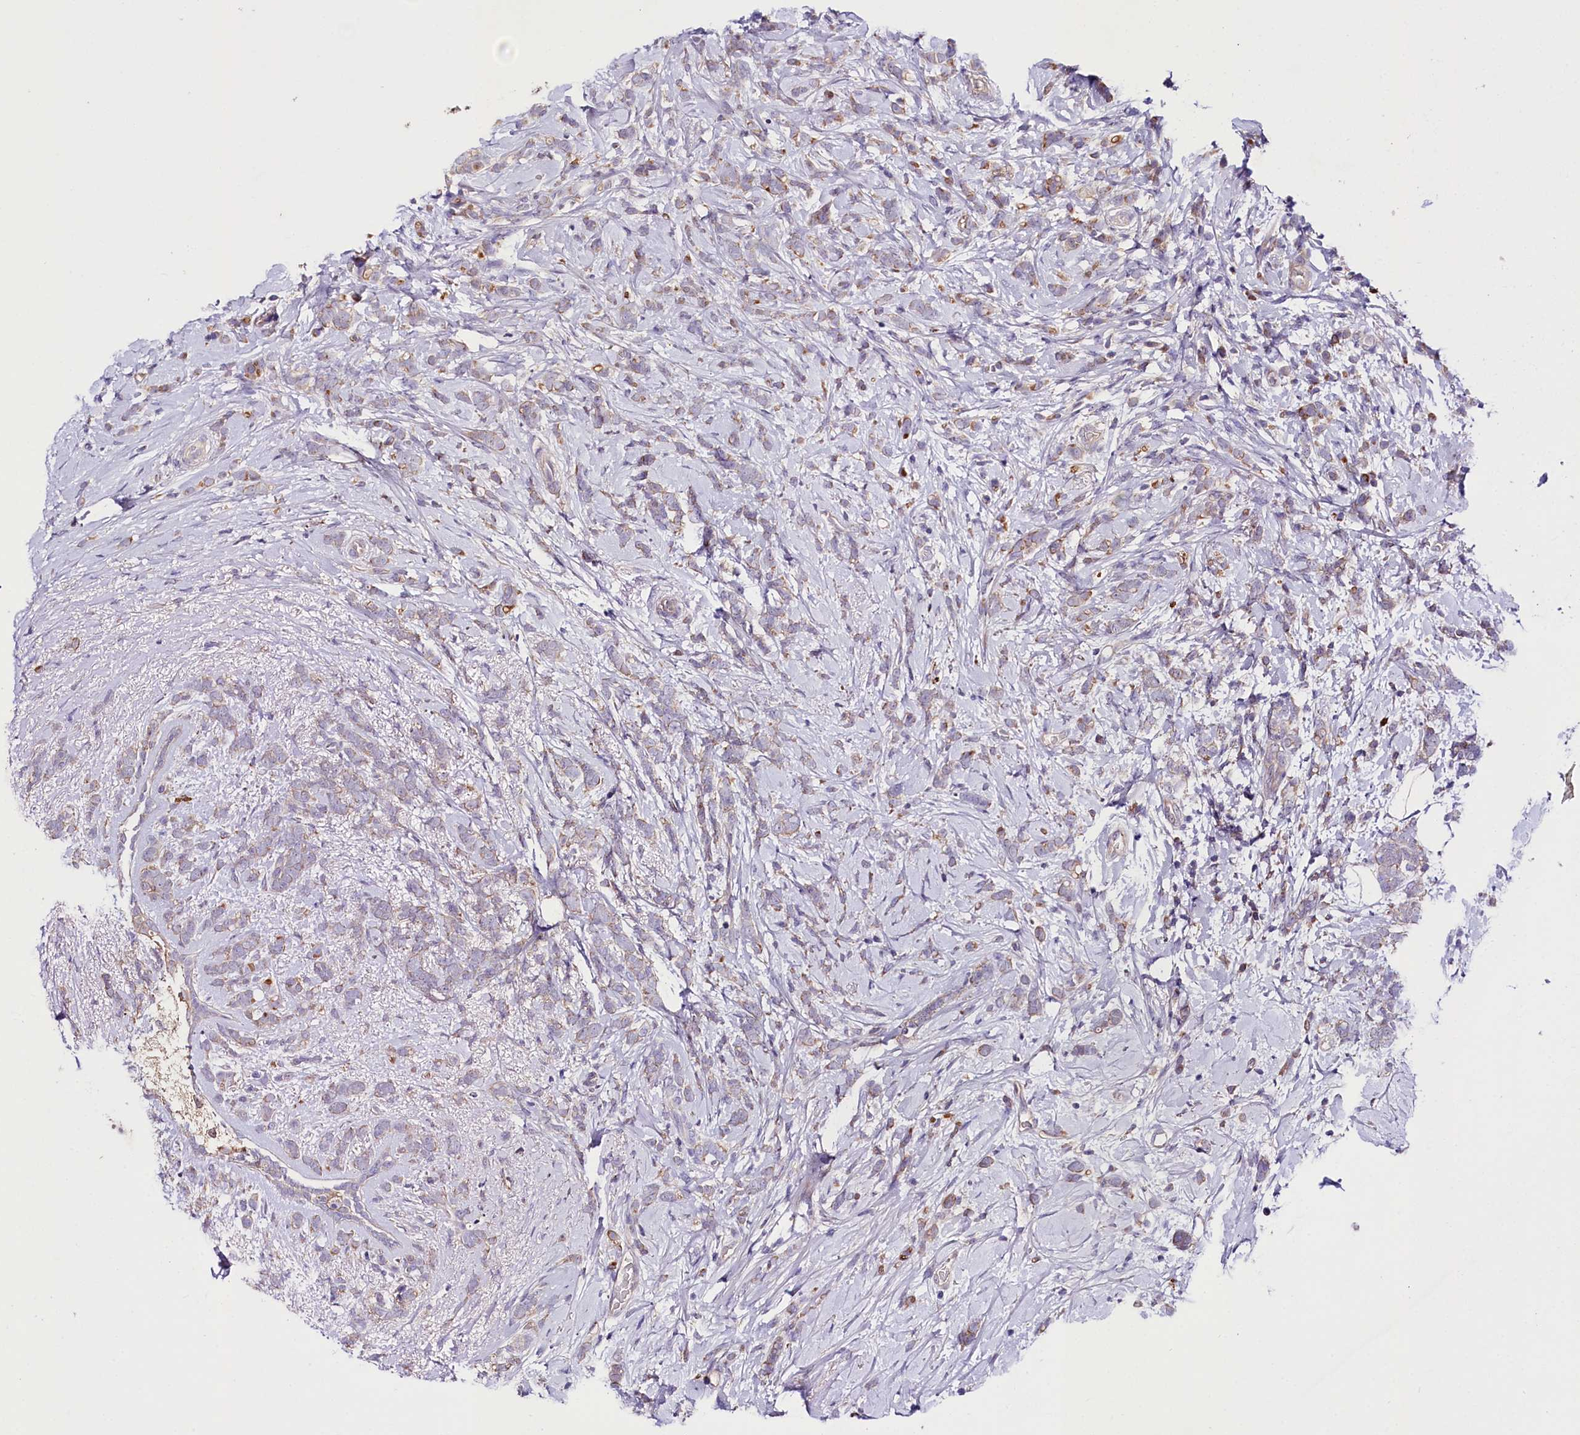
{"staining": {"intensity": "negative", "quantity": "none", "location": "none"}, "tissue": "breast cancer", "cell_type": "Tumor cells", "image_type": "cancer", "snomed": [{"axis": "morphology", "description": "Lobular carcinoma"}, {"axis": "topography", "description": "Breast"}], "caption": "Tumor cells are negative for protein expression in human breast lobular carcinoma.", "gene": "ZNF45", "patient": {"sex": "female", "age": 58}}